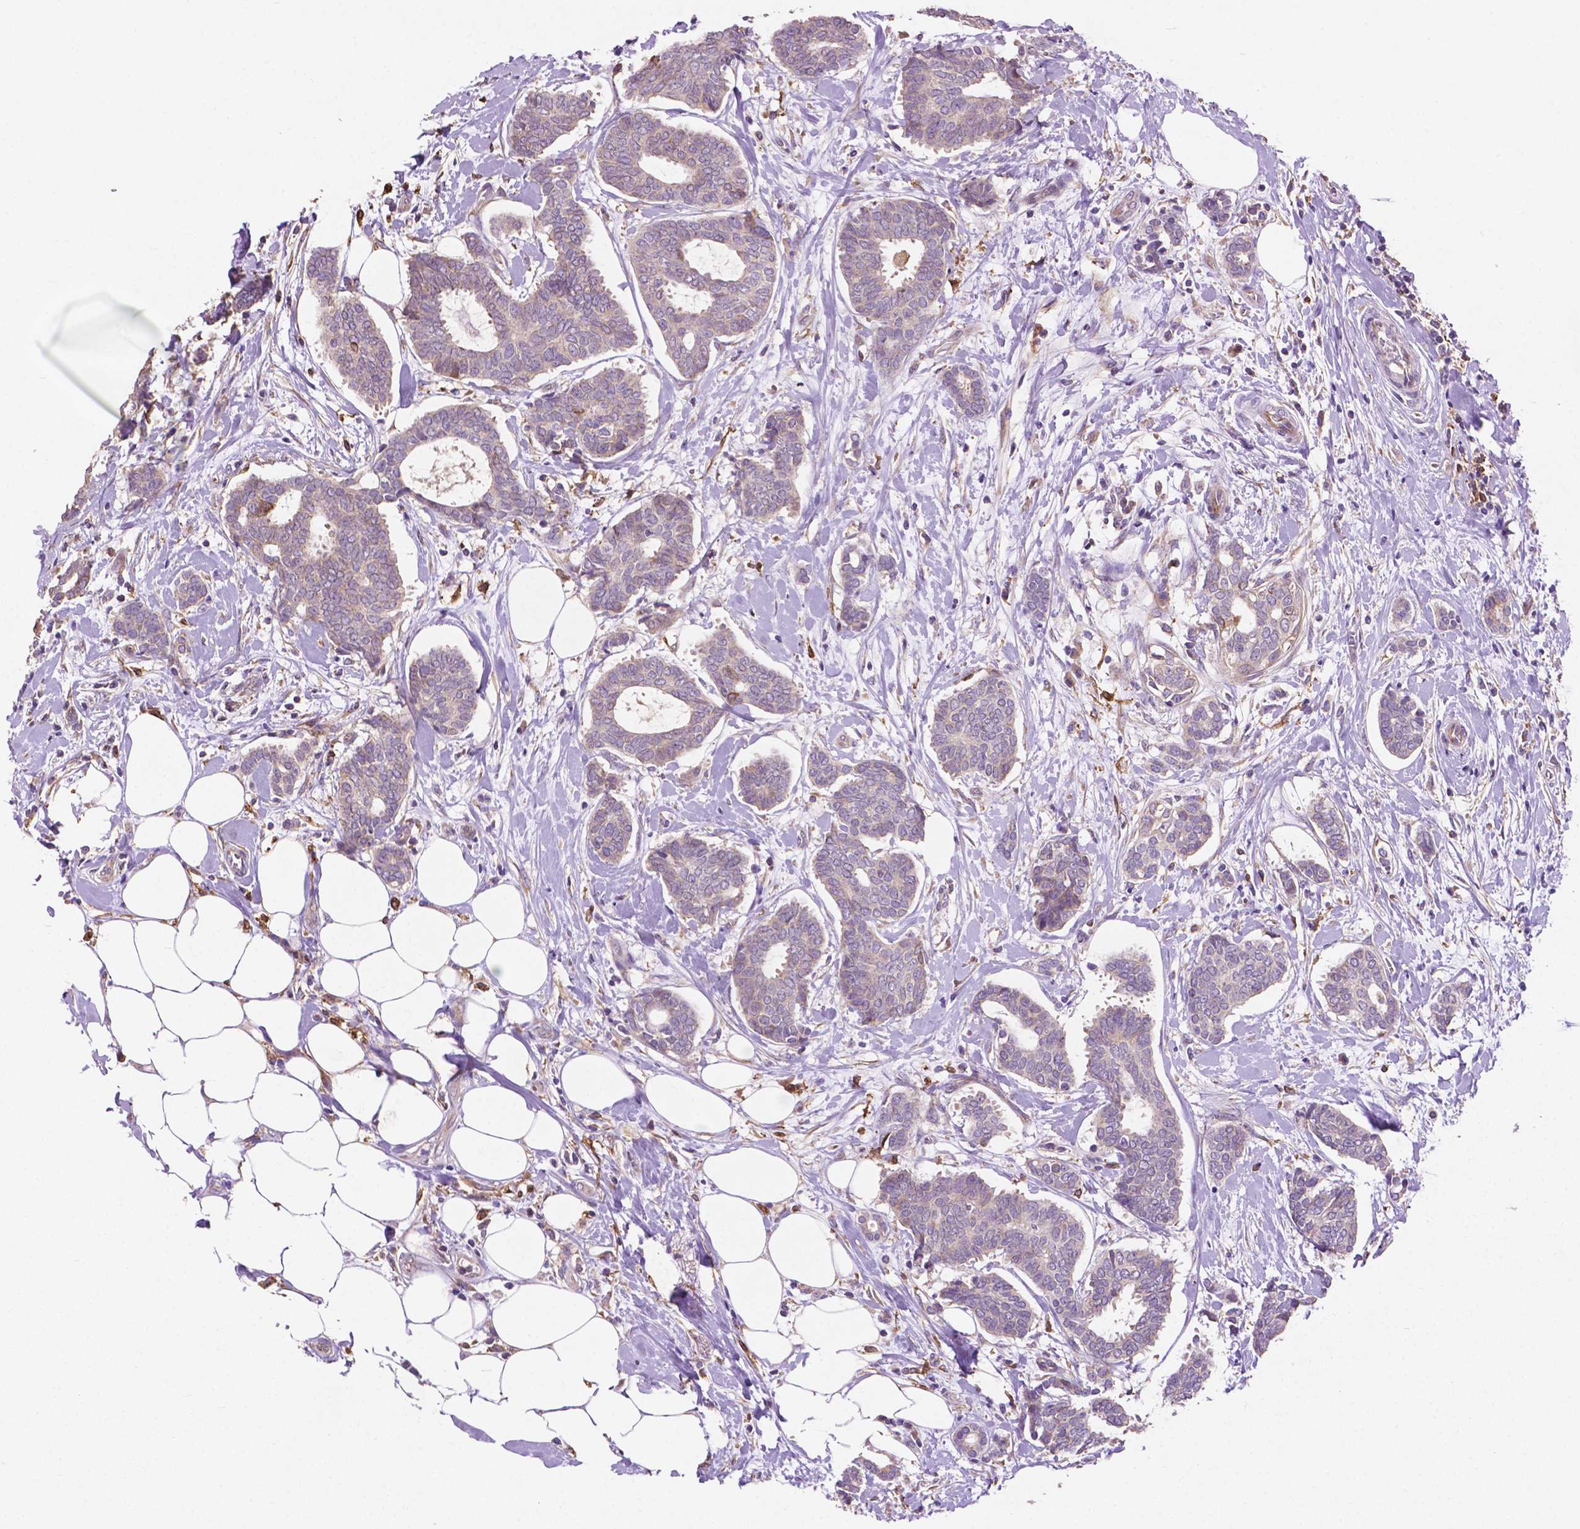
{"staining": {"intensity": "negative", "quantity": "none", "location": "none"}, "tissue": "breast cancer", "cell_type": "Tumor cells", "image_type": "cancer", "snomed": [{"axis": "morphology", "description": "Intraductal carcinoma, in situ"}, {"axis": "morphology", "description": "Duct carcinoma"}, {"axis": "morphology", "description": "Lobular carcinoma, in situ"}, {"axis": "topography", "description": "Breast"}], "caption": "The immunohistochemistry (IHC) micrograph has no significant expression in tumor cells of lobular carcinoma in situ (breast) tissue. Brightfield microscopy of IHC stained with DAB (brown) and hematoxylin (blue), captured at high magnification.", "gene": "MBTPS1", "patient": {"sex": "female", "age": 44}}